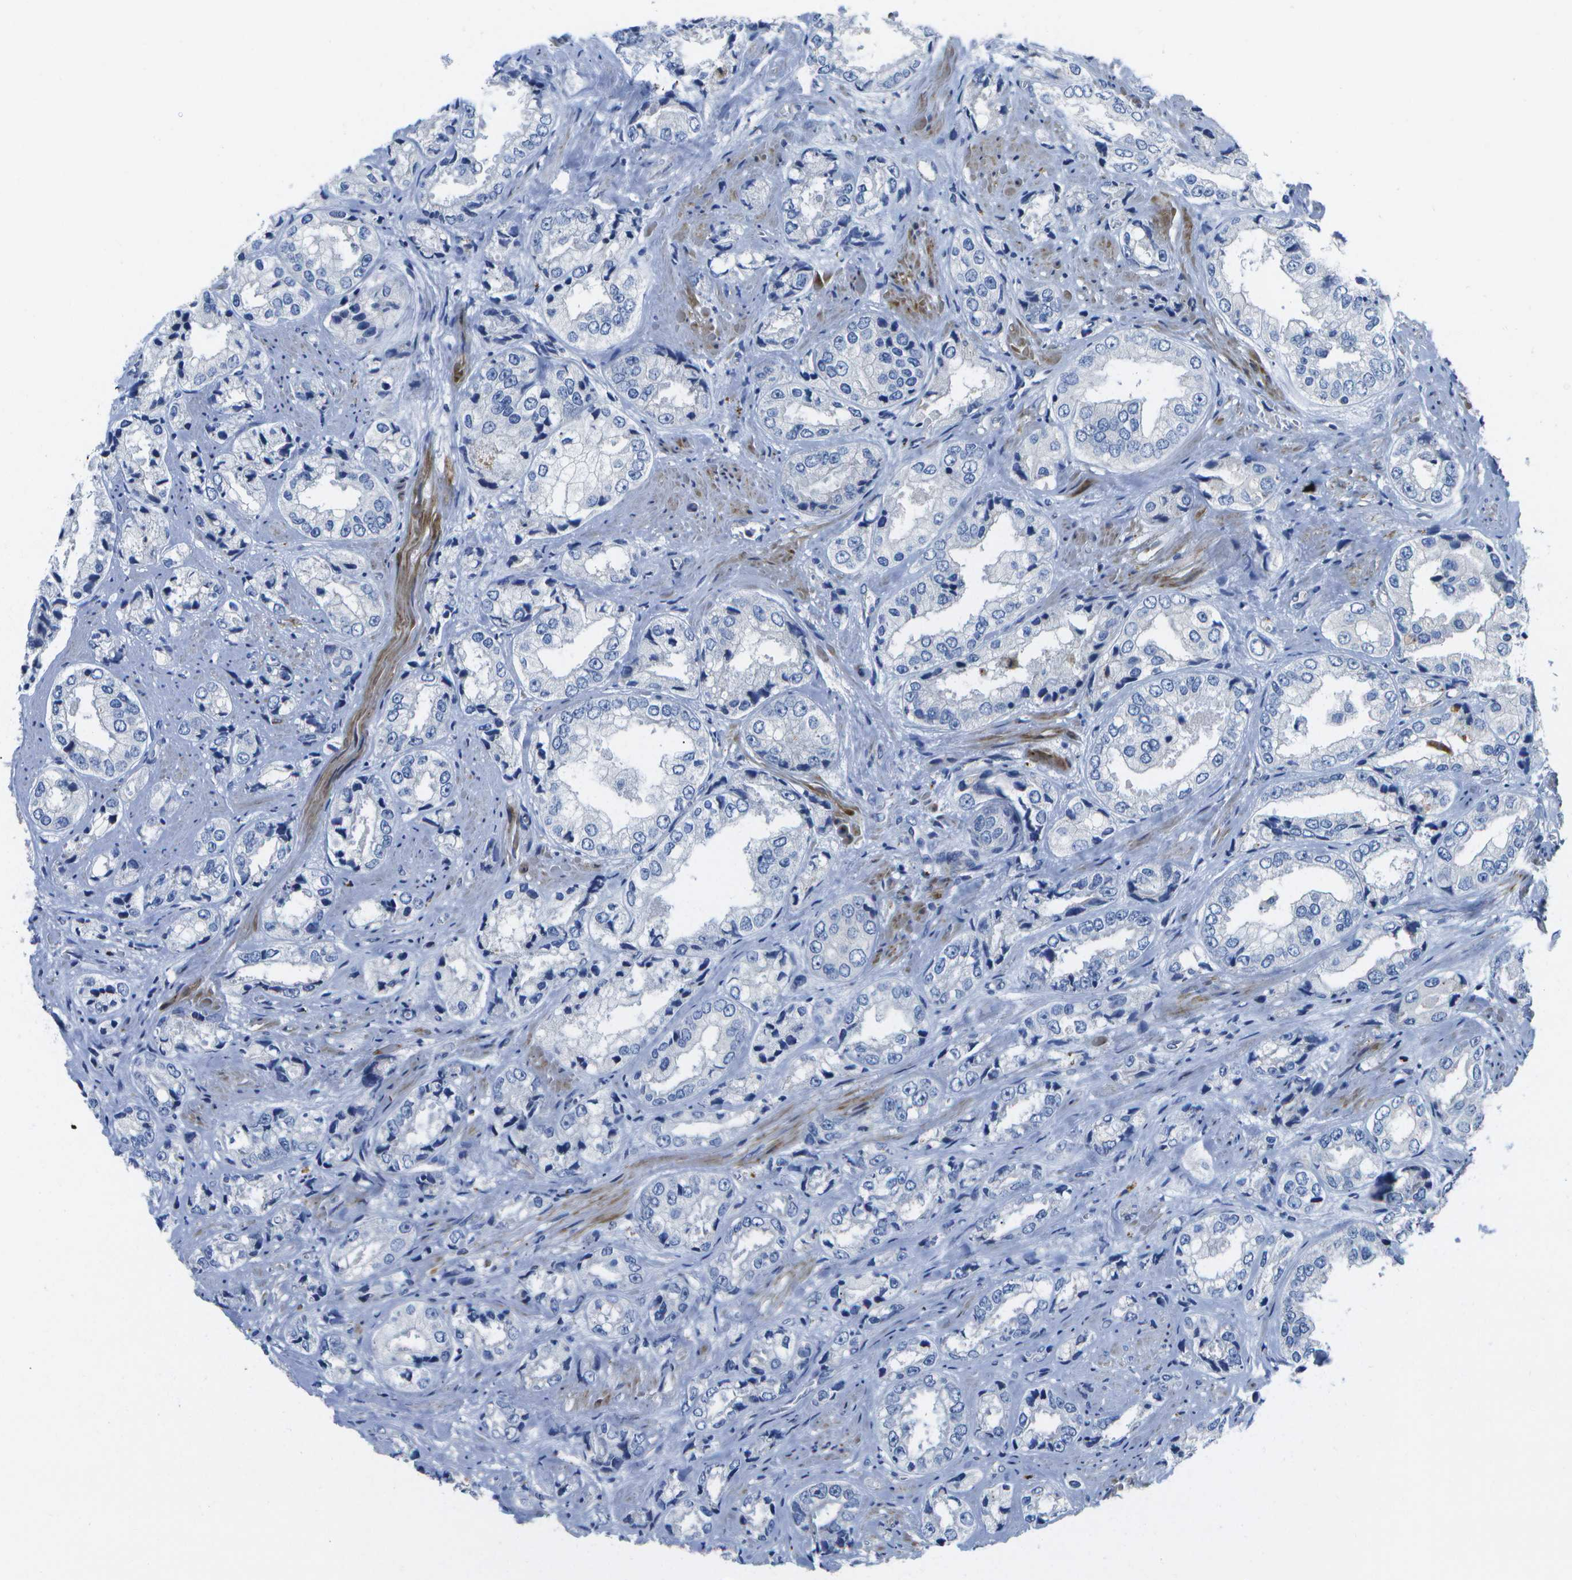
{"staining": {"intensity": "negative", "quantity": "none", "location": "none"}, "tissue": "prostate cancer", "cell_type": "Tumor cells", "image_type": "cancer", "snomed": [{"axis": "morphology", "description": "Adenocarcinoma, High grade"}, {"axis": "topography", "description": "Prostate"}], "caption": "Immunohistochemical staining of adenocarcinoma (high-grade) (prostate) exhibits no significant staining in tumor cells.", "gene": "DCT", "patient": {"sex": "male", "age": 61}}